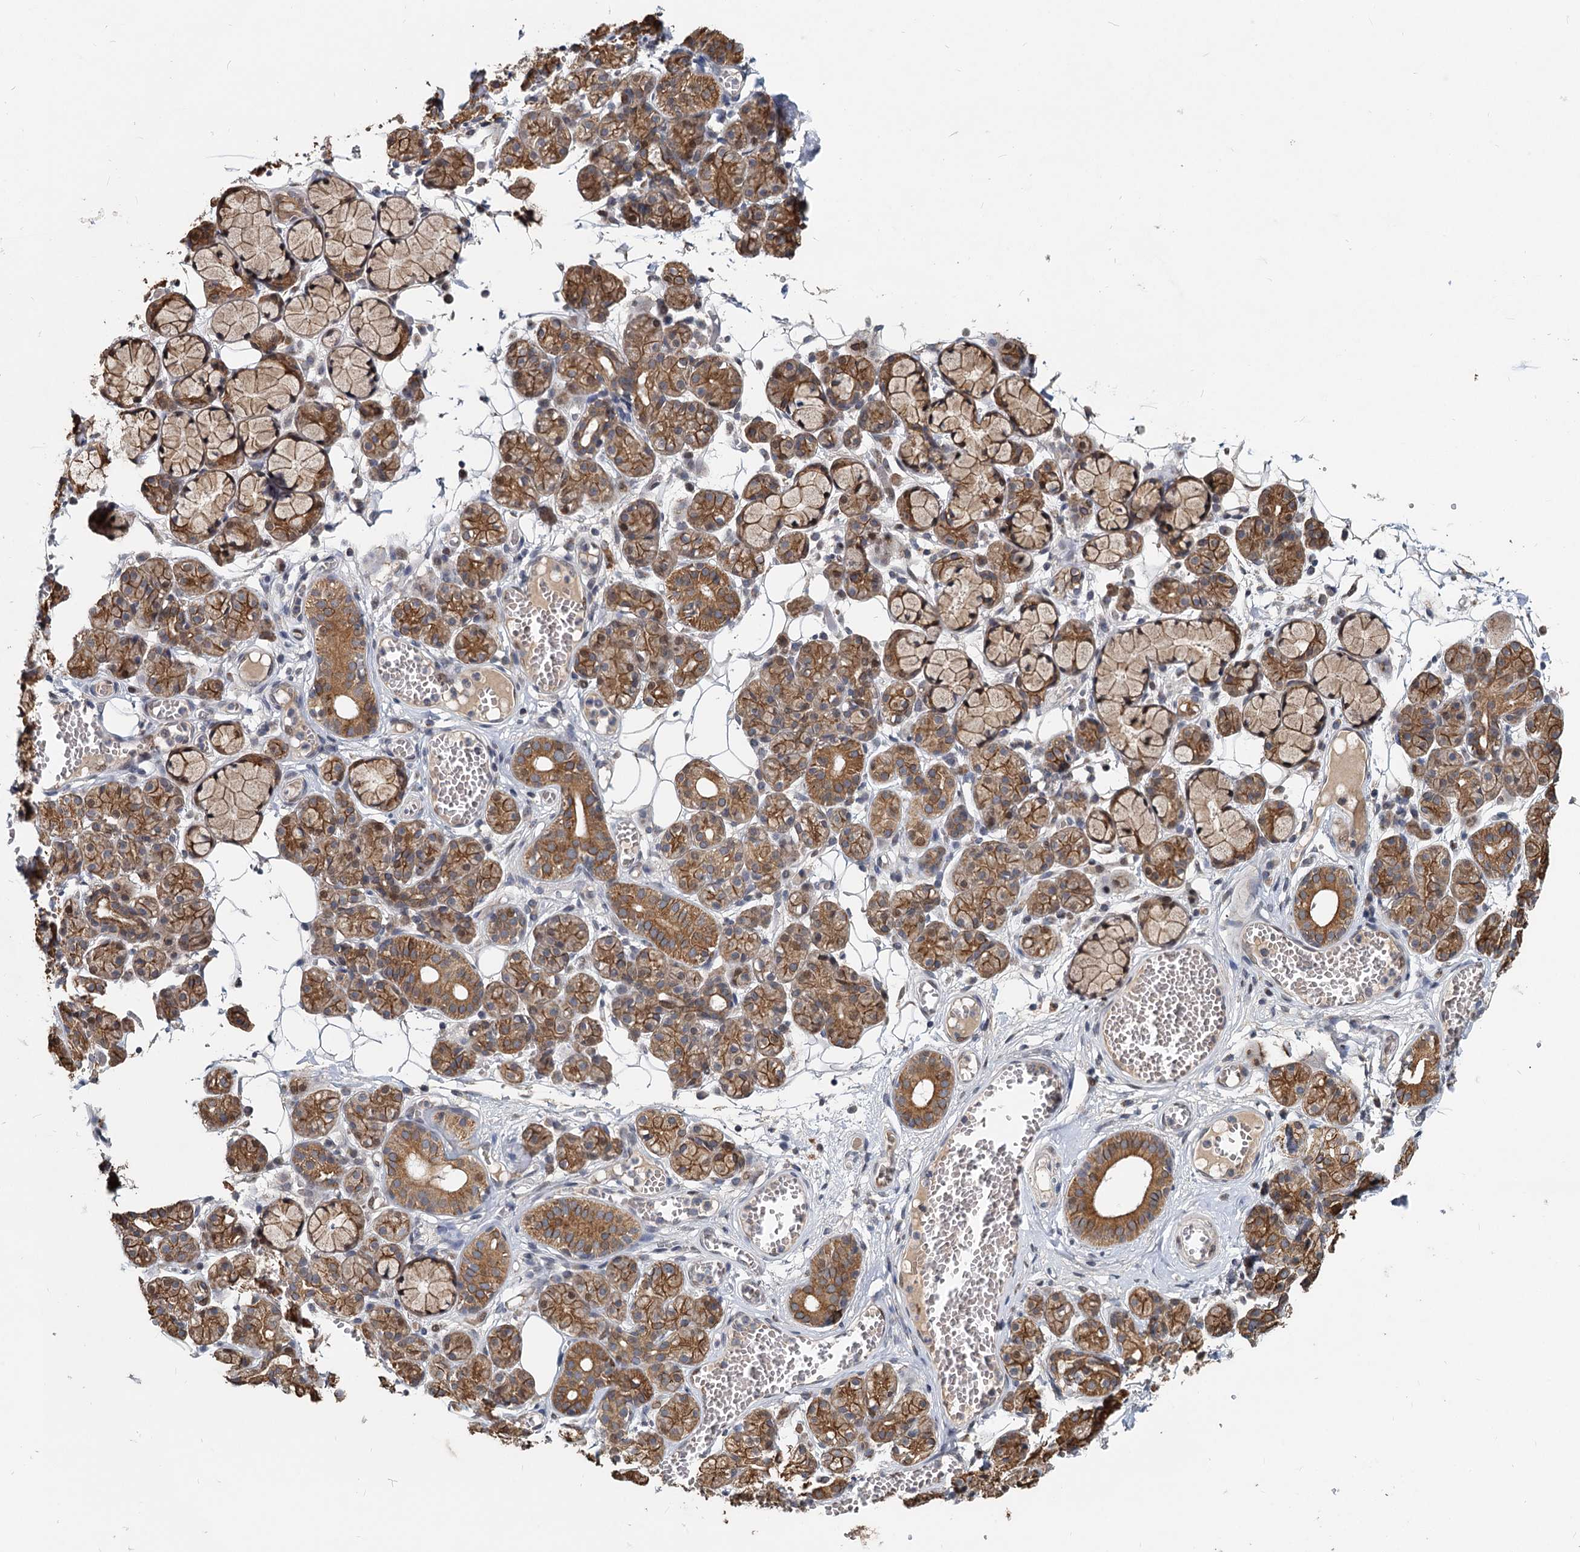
{"staining": {"intensity": "moderate", "quantity": ">75%", "location": "cytoplasmic/membranous"}, "tissue": "salivary gland", "cell_type": "Glandular cells", "image_type": "normal", "snomed": [{"axis": "morphology", "description": "Normal tissue, NOS"}, {"axis": "topography", "description": "Salivary gland"}], "caption": "Approximately >75% of glandular cells in unremarkable salivary gland exhibit moderate cytoplasmic/membranous protein staining as visualized by brown immunohistochemical staining.", "gene": "RITA1", "patient": {"sex": "male", "age": 63}}